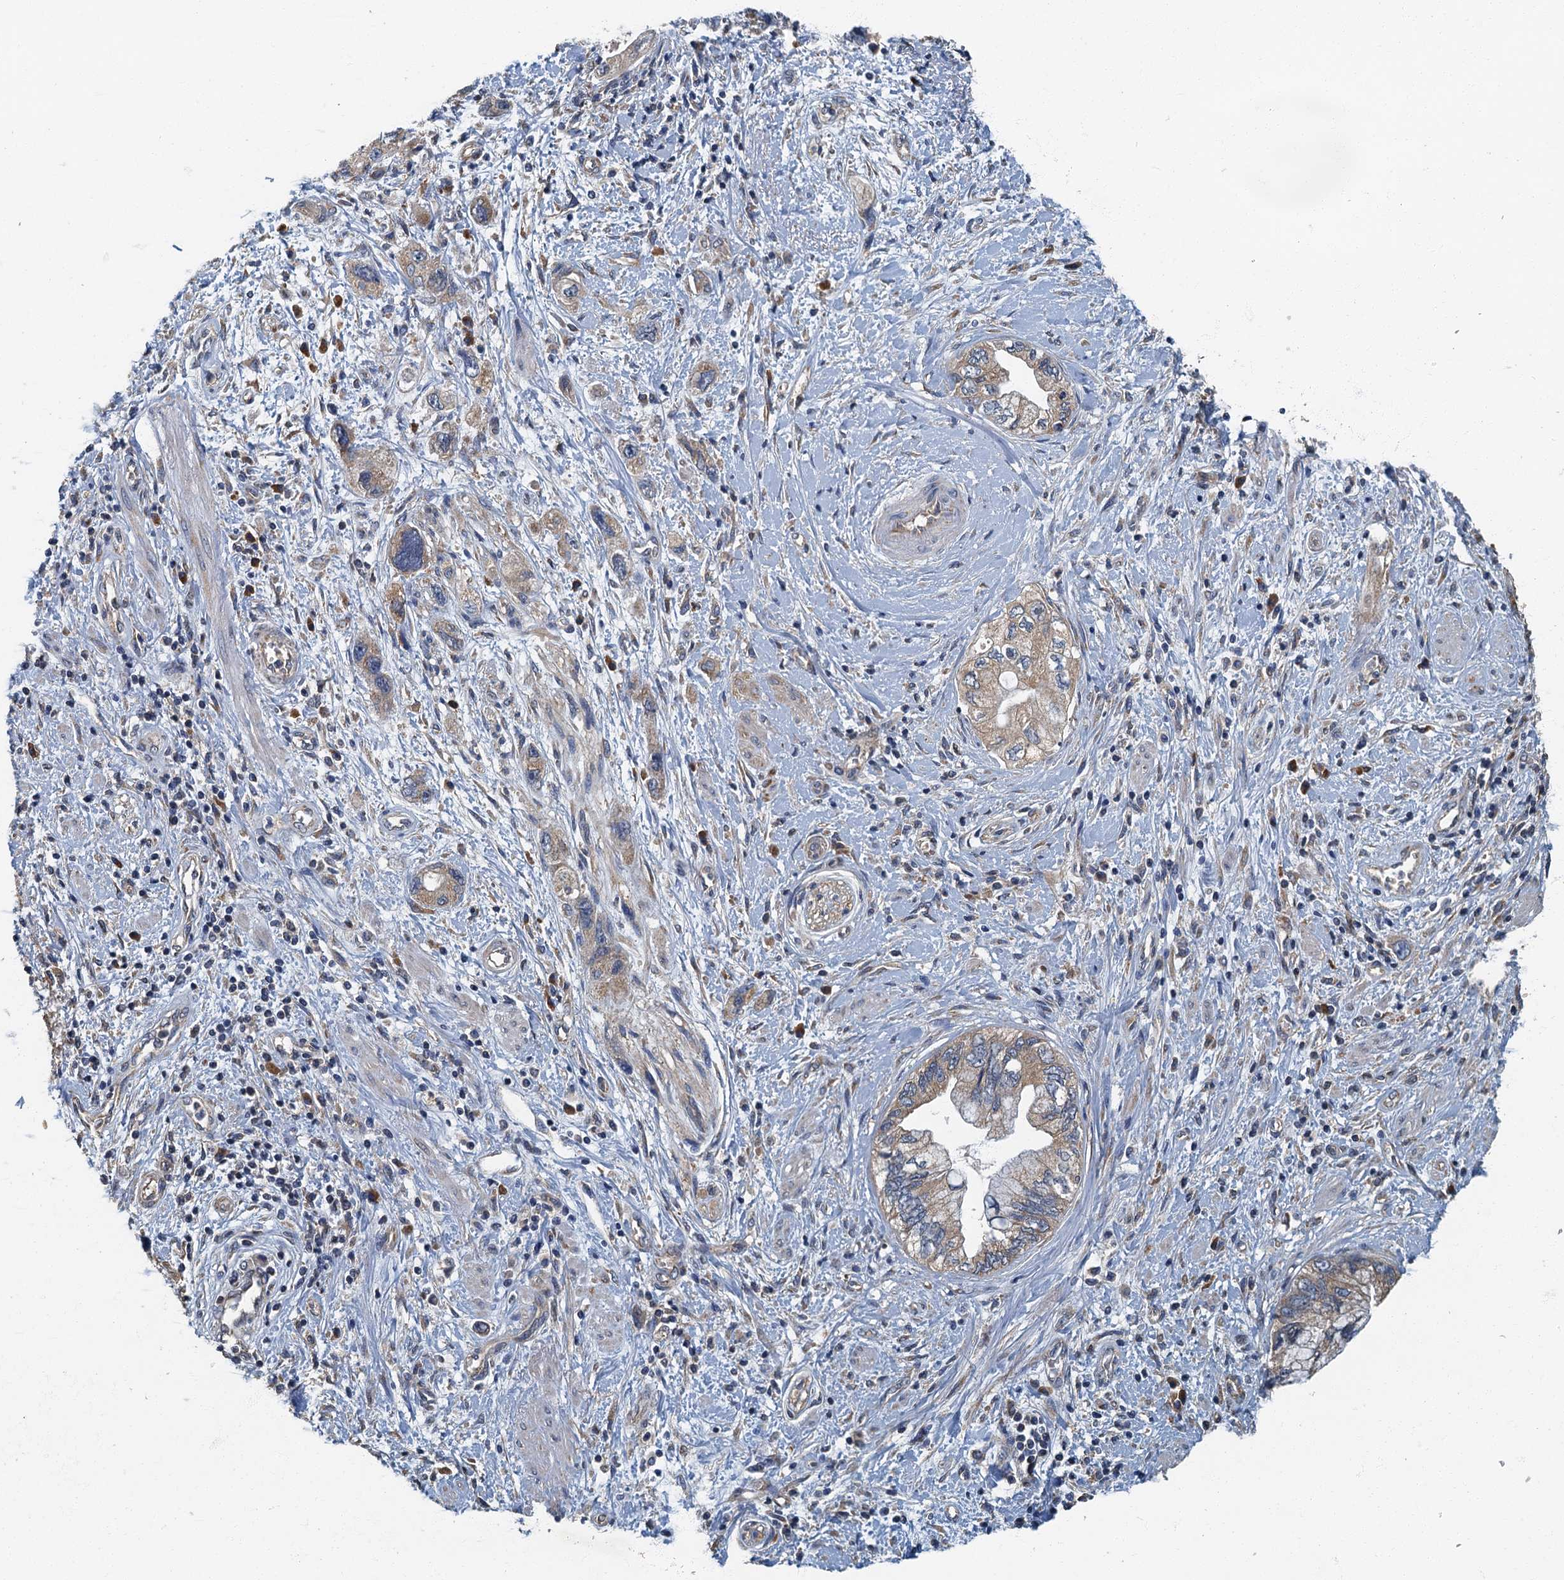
{"staining": {"intensity": "weak", "quantity": "25%-75%", "location": "cytoplasmic/membranous"}, "tissue": "pancreatic cancer", "cell_type": "Tumor cells", "image_type": "cancer", "snomed": [{"axis": "morphology", "description": "Adenocarcinoma, NOS"}, {"axis": "topography", "description": "Pancreas"}], "caption": "Immunohistochemistry staining of pancreatic adenocarcinoma, which shows low levels of weak cytoplasmic/membranous staining in about 25%-75% of tumor cells indicating weak cytoplasmic/membranous protein positivity. The staining was performed using DAB (brown) for protein detection and nuclei were counterstained in hematoxylin (blue).", "gene": "DDX49", "patient": {"sex": "female", "age": 73}}